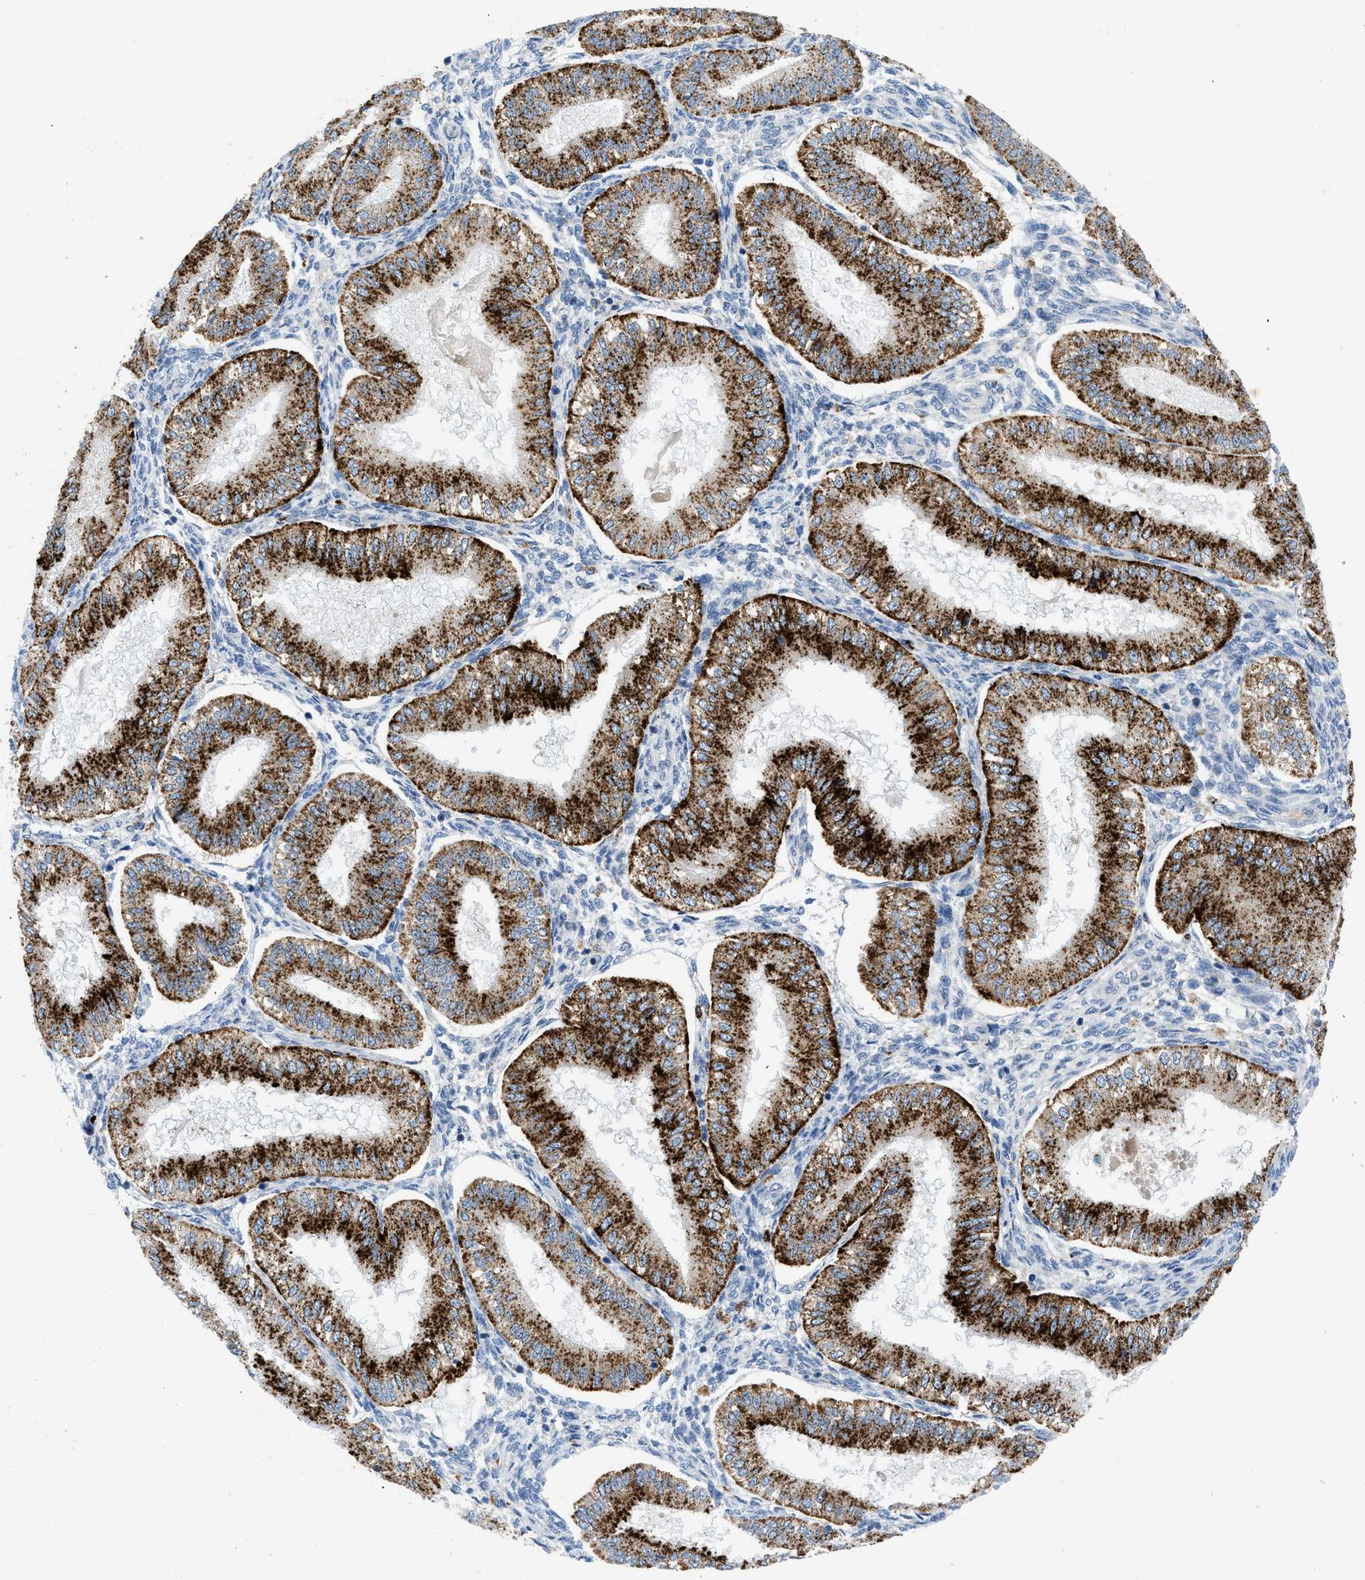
{"staining": {"intensity": "negative", "quantity": "none", "location": "none"}, "tissue": "endometrium", "cell_type": "Cells in endometrial stroma", "image_type": "normal", "snomed": [{"axis": "morphology", "description": "Normal tissue, NOS"}, {"axis": "topography", "description": "Endometrium"}], "caption": "Immunohistochemical staining of benign endometrium displays no significant expression in cells in endometrial stroma.", "gene": "TMEM248", "patient": {"sex": "female", "age": 39}}